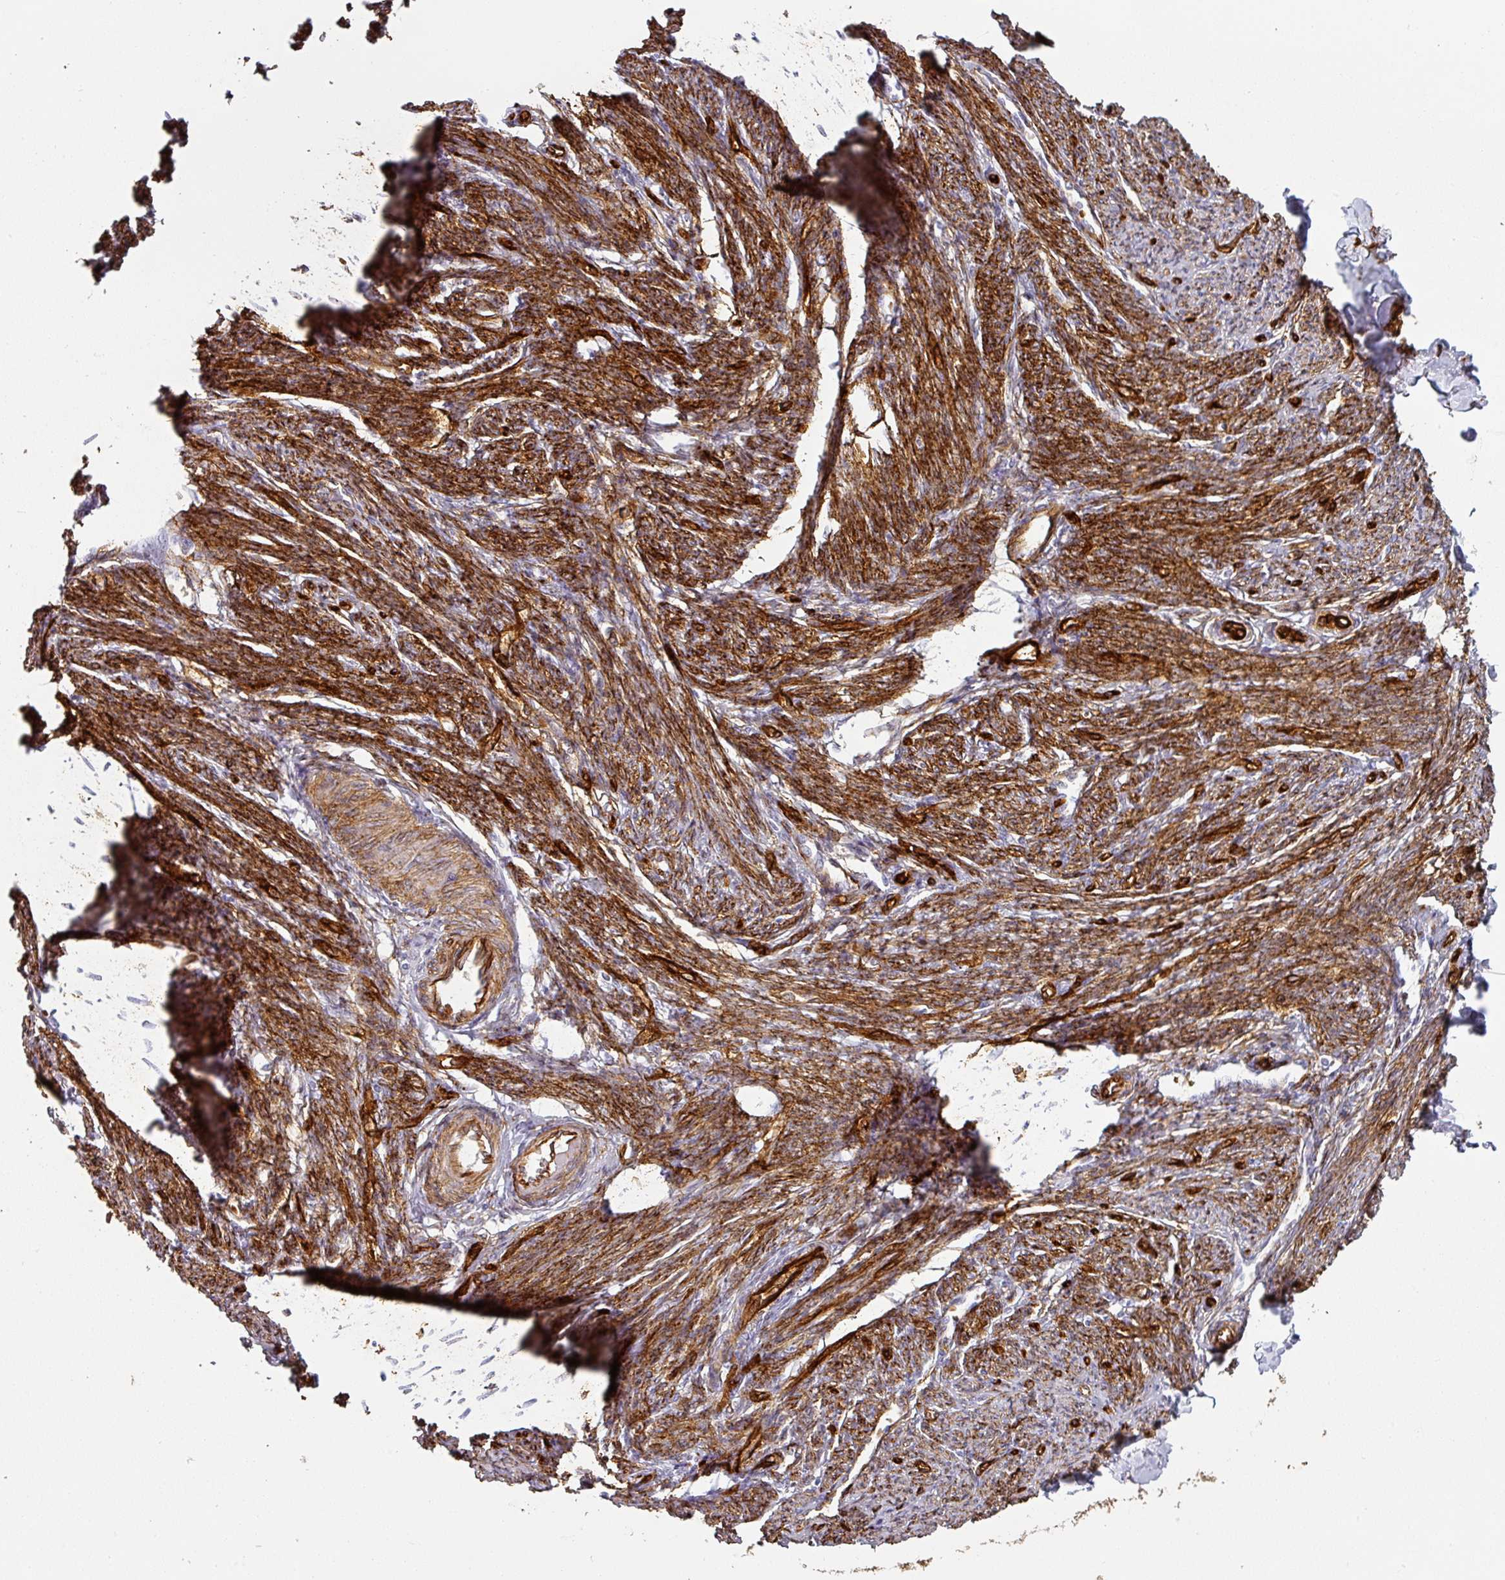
{"staining": {"intensity": "strong", "quantity": "25%-75%", "location": "cytoplasmic/membranous"}, "tissue": "smooth muscle", "cell_type": "Smooth muscle cells", "image_type": "normal", "snomed": [{"axis": "morphology", "description": "Normal tissue, NOS"}, {"axis": "topography", "description": "Smooth muscle"}, {"axis": "topography", "description": "Fallopian tube"}], "caption": "Immunohistochemistry staining of normal smooth muscle, which shows high levels of strong cytoplasmic/membranous positivity in approximately 25%-75% of smooth muscle cells indicating strong cytoplasmic/membranous protein positivity. The staining was performed using DAB (brown) for protein detection and nuclei were counterstained in hematoxylin (blue).", "gene": "PRODH2", "patient": {"sex": "female", "age": 59}}